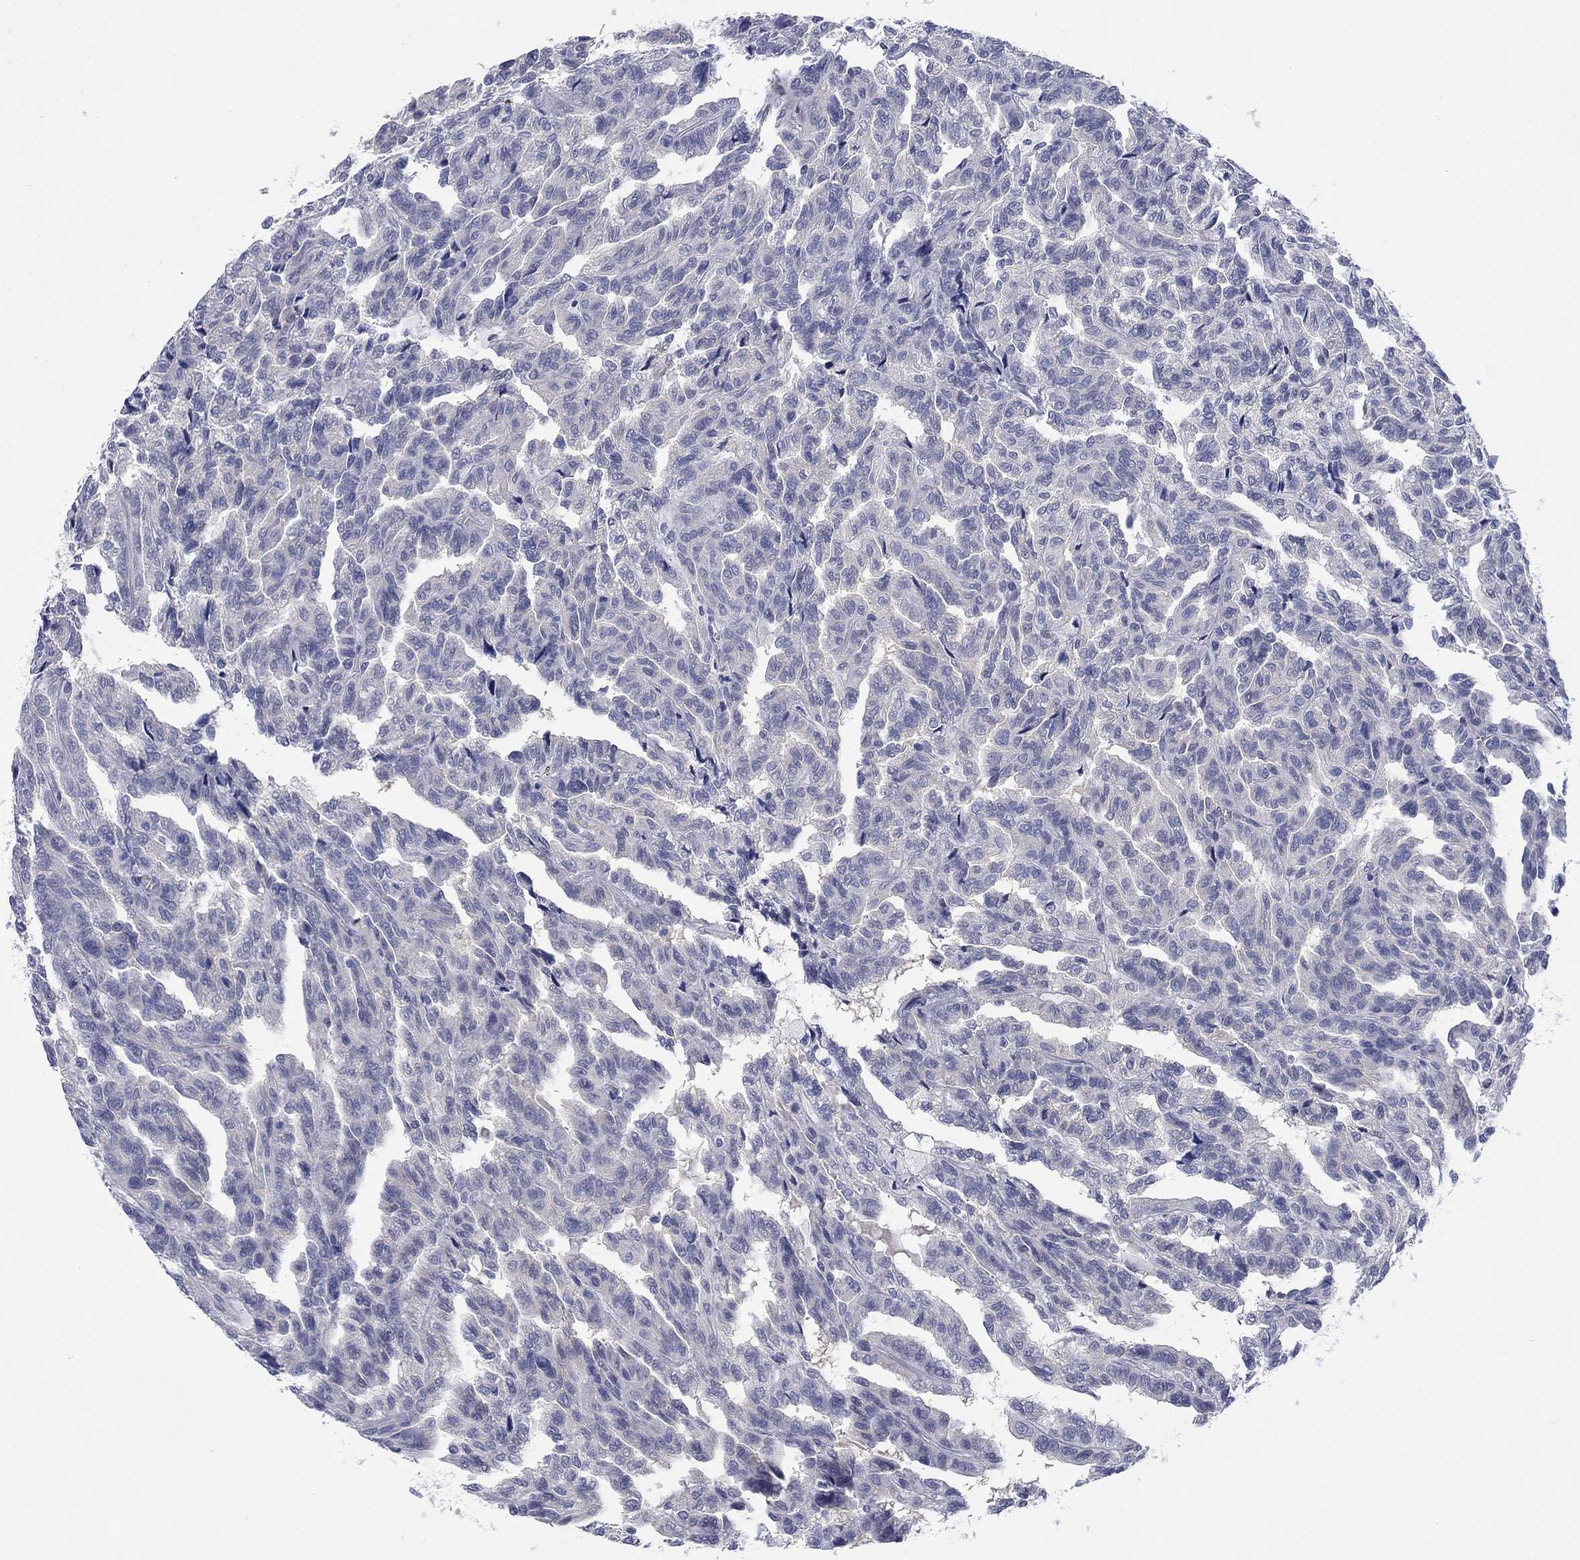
{"staining": {"intensity": "negative", "quantity": "none", "location": "none"}, "tissue": "renal cancer", "cell_type": "Tumor cells", "image_type": "cancer", "snomed": [{"axis": "morphology", "description": "Adenocarcinoma, NOS"}, {"axis": "topography", "description": "Kidney"}], "caption": "Histopathology image shows no significant protein expression in tumor cells of adenocarcinoma (renal).", "gene": "PTPRZ1", "patient": {"sex": "male", "age": 79}}